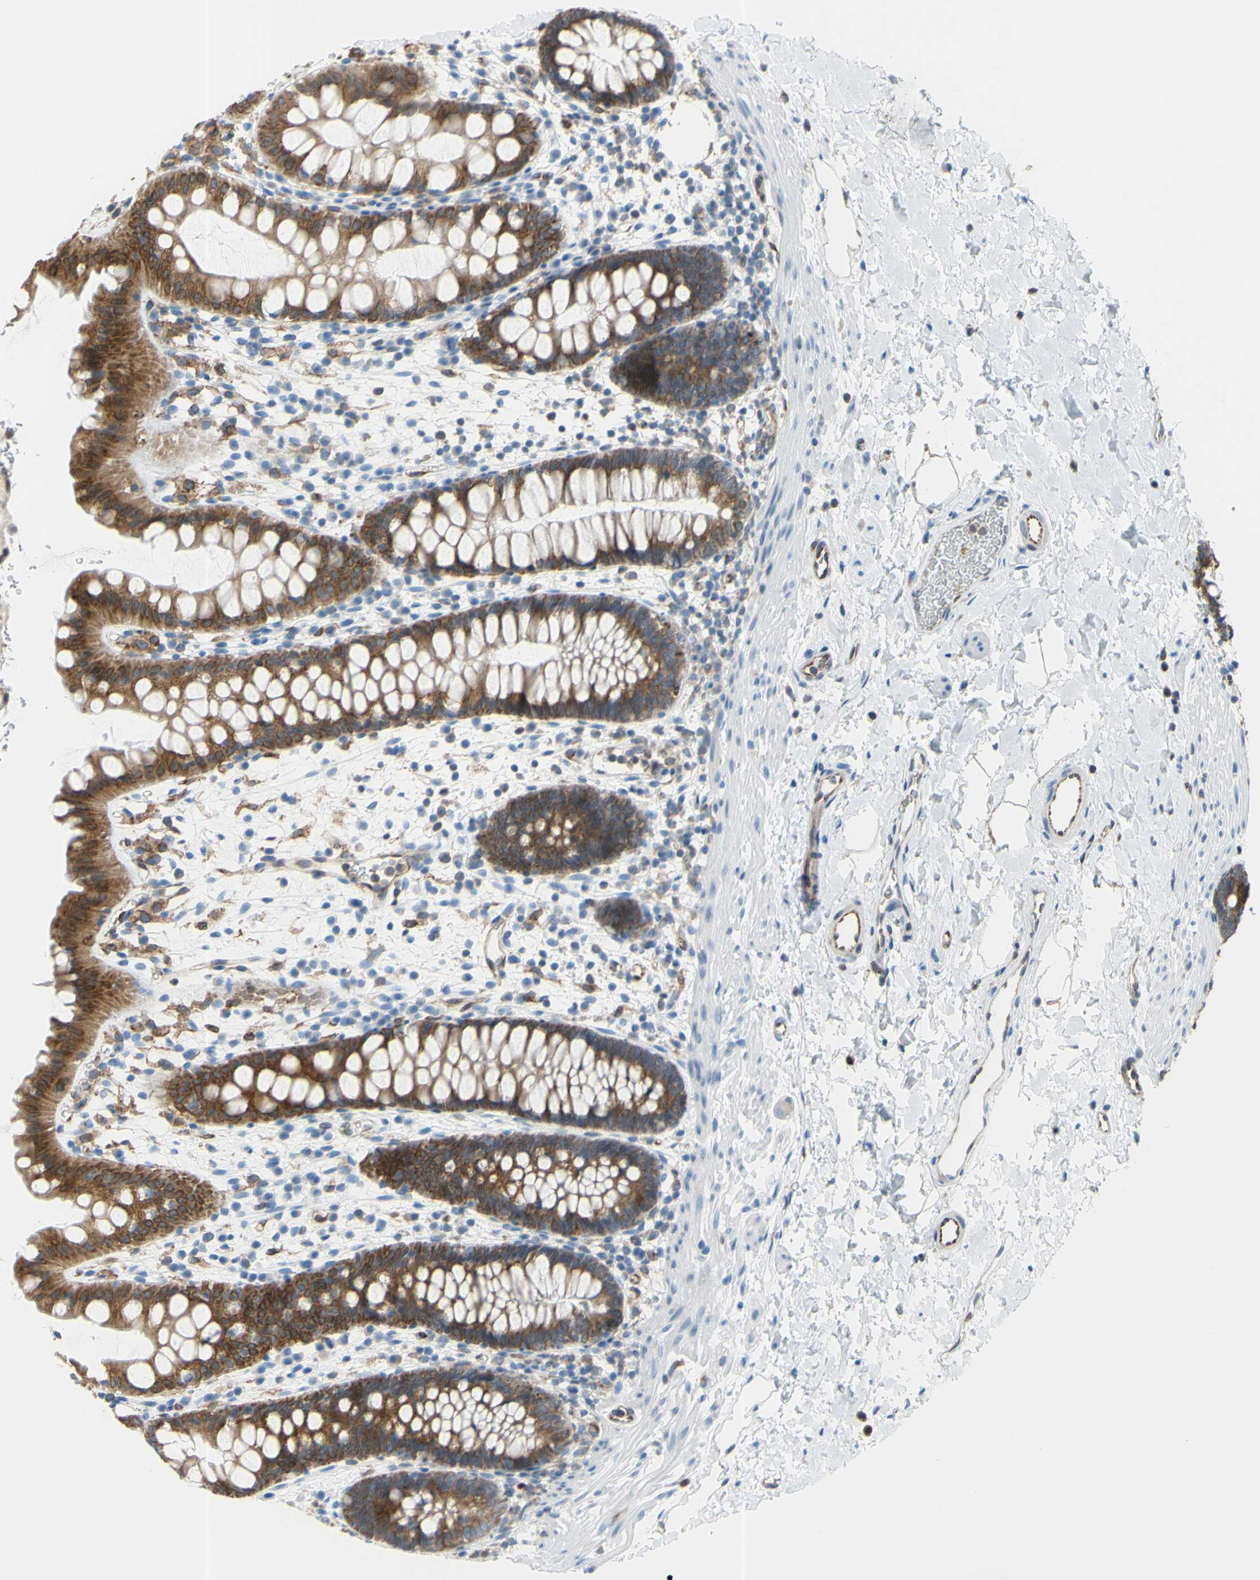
{"staining": {"intensity": "strong", "quantity": ">75%", "location": "cytoplasmic/membranous"}, "tissue": "rectum", "cell_type": "Glandular cells", "image_type": "normal", "snomed": [{"axis": "morphology", "description": "Normal tissue, NOS"}, {"axis": "topography", "description": "Rectum"}], "caption": "Rectum stained with DAB (3,3'-diaminobenzidine) IHC reveals high levels of strong cytoplasmic/membranous positivity in about >75% of glandular cells. The protein of interest is shown in brown color, while the nuclei are stained blue.", "gene": "MGST2", "patient": {"sex": "female", "age": 24}}